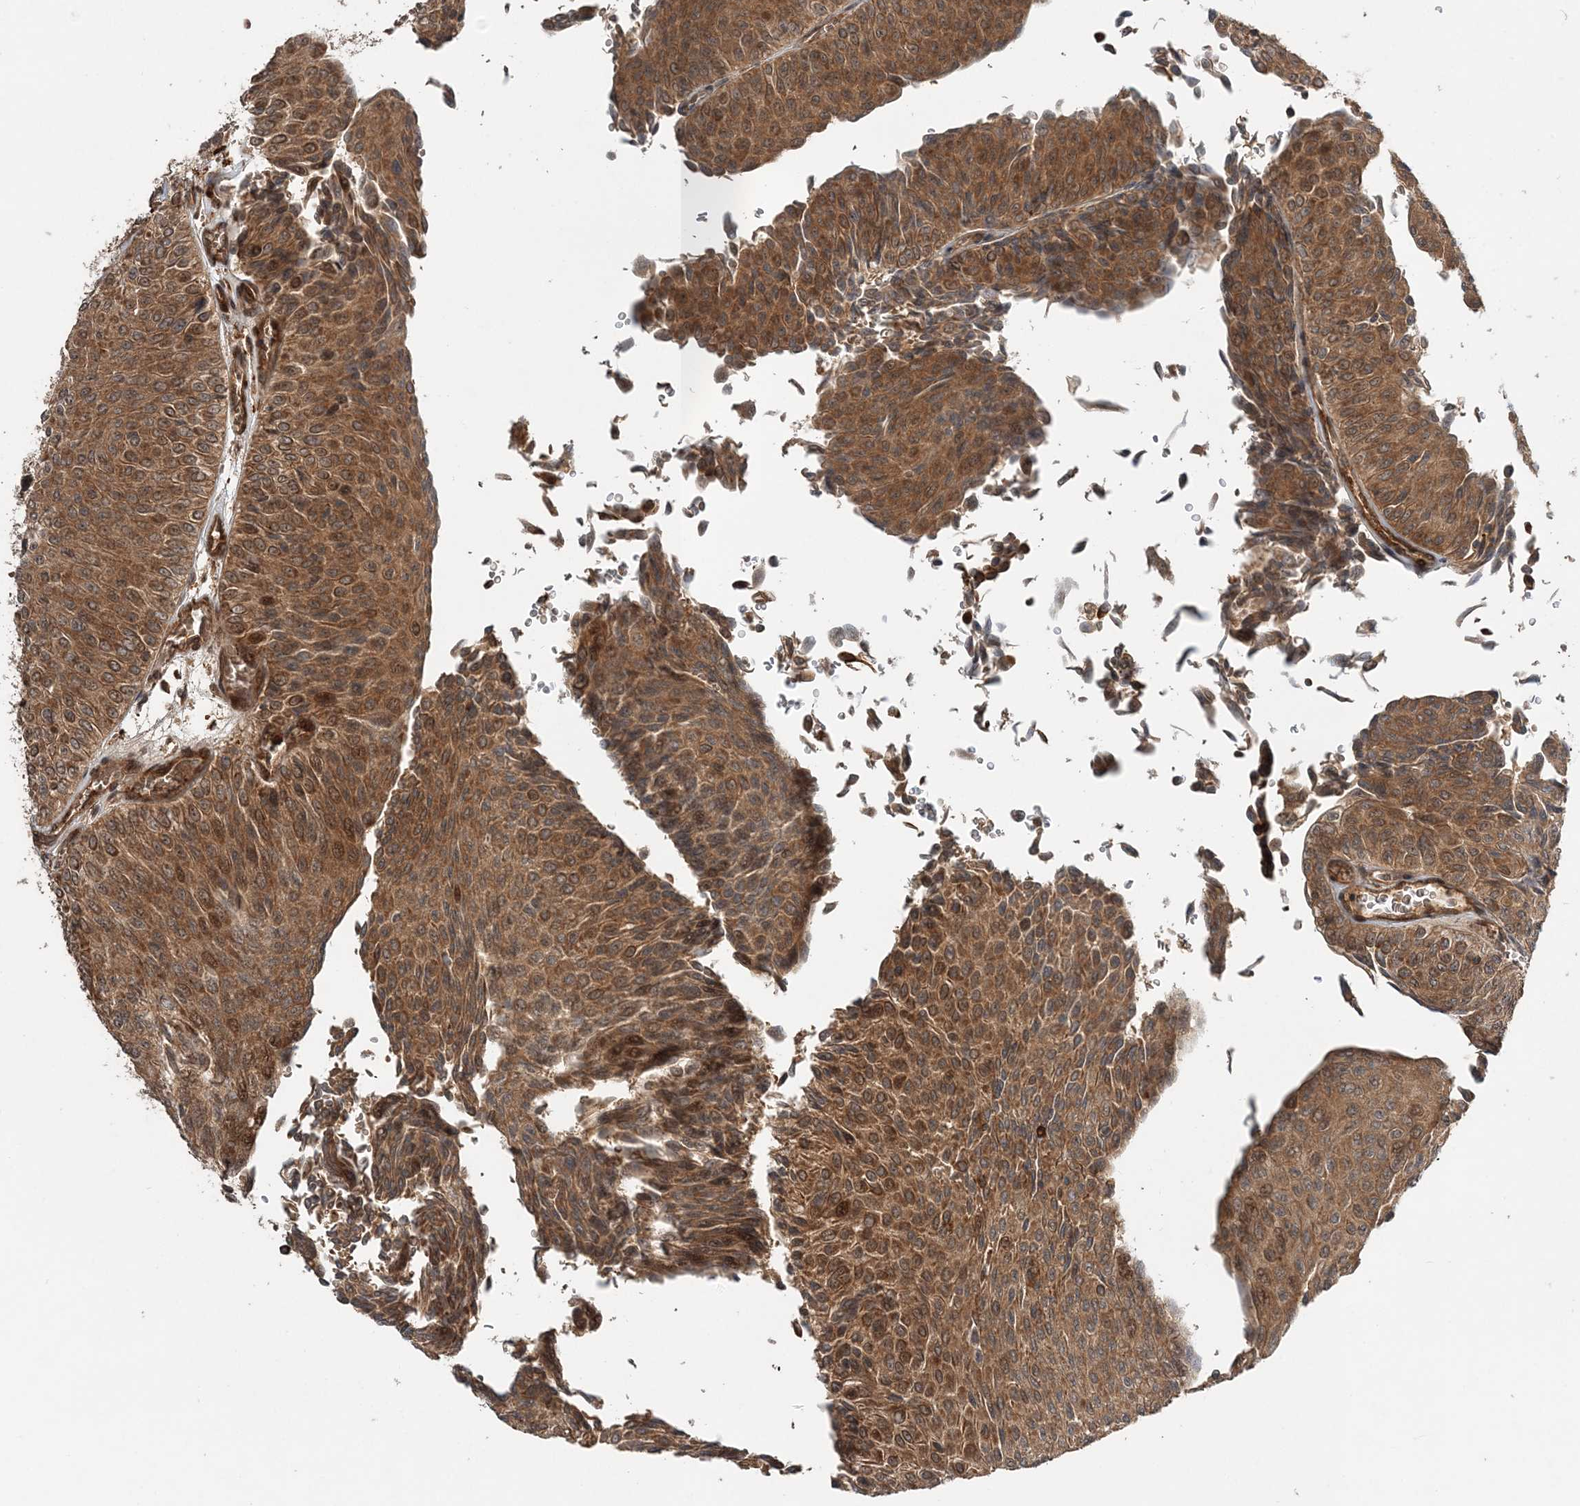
{"staining": {"intensity": "moderate", "quantity": ">75%", "location": "cytoplasmic/membranous"}, "tissue": "urothelial cancer", "cell_type": "Tumor cells", "image_type": "cancer", "snomed": [{"axis": "morphology", "description": "Urothelial carcinoma, Low grade"}, {"axis": "topography", "description": "Urinary bladder"}], "caption": "IHC histopathology image of human urothelial cancer stained for a protein (brown), which shows medium levels of moderate cytoplasmic/membranous expression in approximately >75% of tumor cells.", "gene": "UBTD2", "patient": {"sex": "male", "age": 78}}